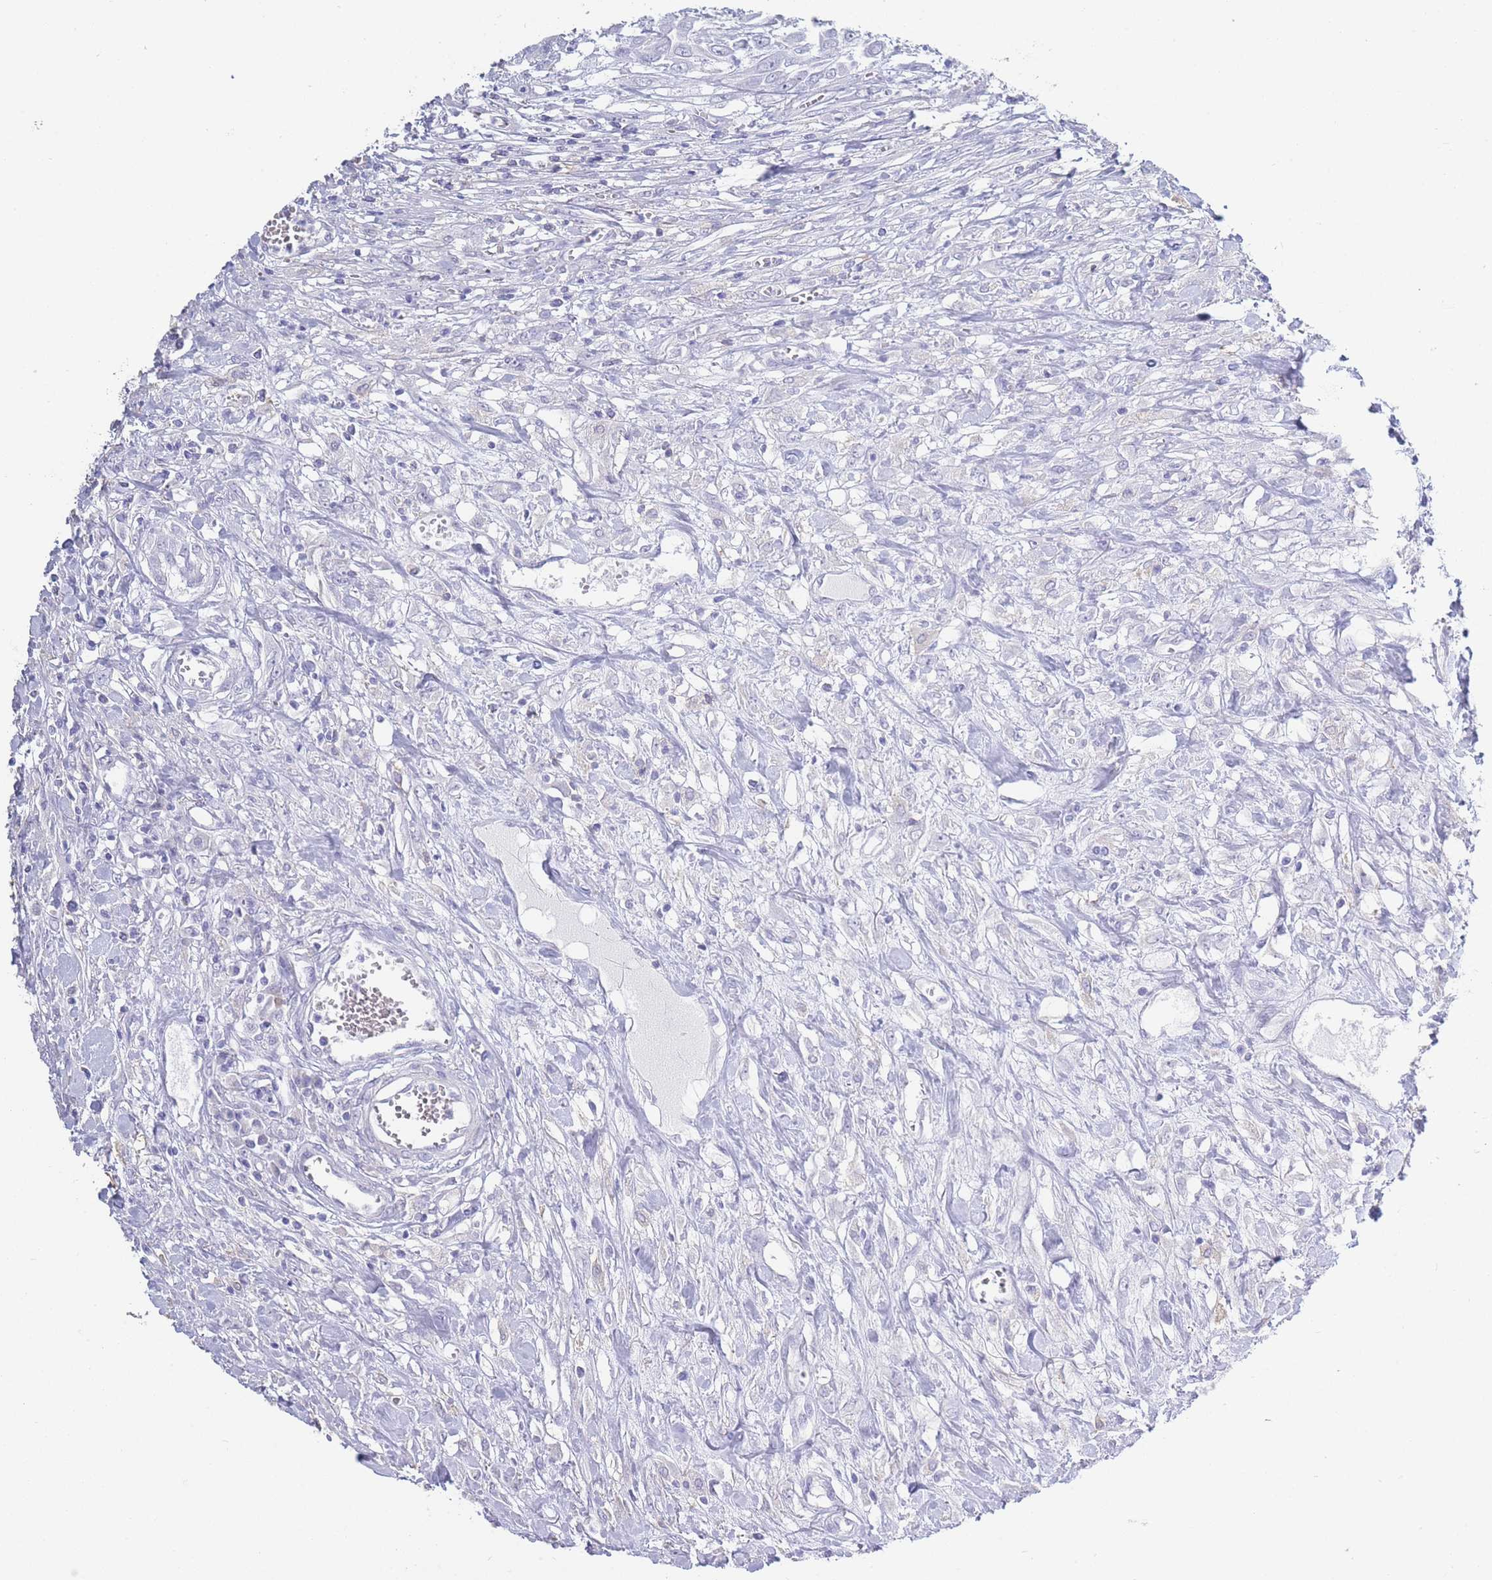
{"staining": {"intensity": "negative", "quantity": "none", "location": "none"}, "tissue": "urothelial cancer", "cell_type": "Tumor cells", "image_type": "cancer", "snomed": [{"axis": "morphology", "description": "Urothelial carcinoma, High grade"}, {"axis": "topography", "description": "Urinary bladder"}], "caption": "IHC histopathology image of neoplastic tissue: human urothelial carcinoma (high-grade) stained with DAB reveals no significant protein positivity in tumor cells.", "gene": "CD37", "patient": {"sex": "male", "age": 57}}